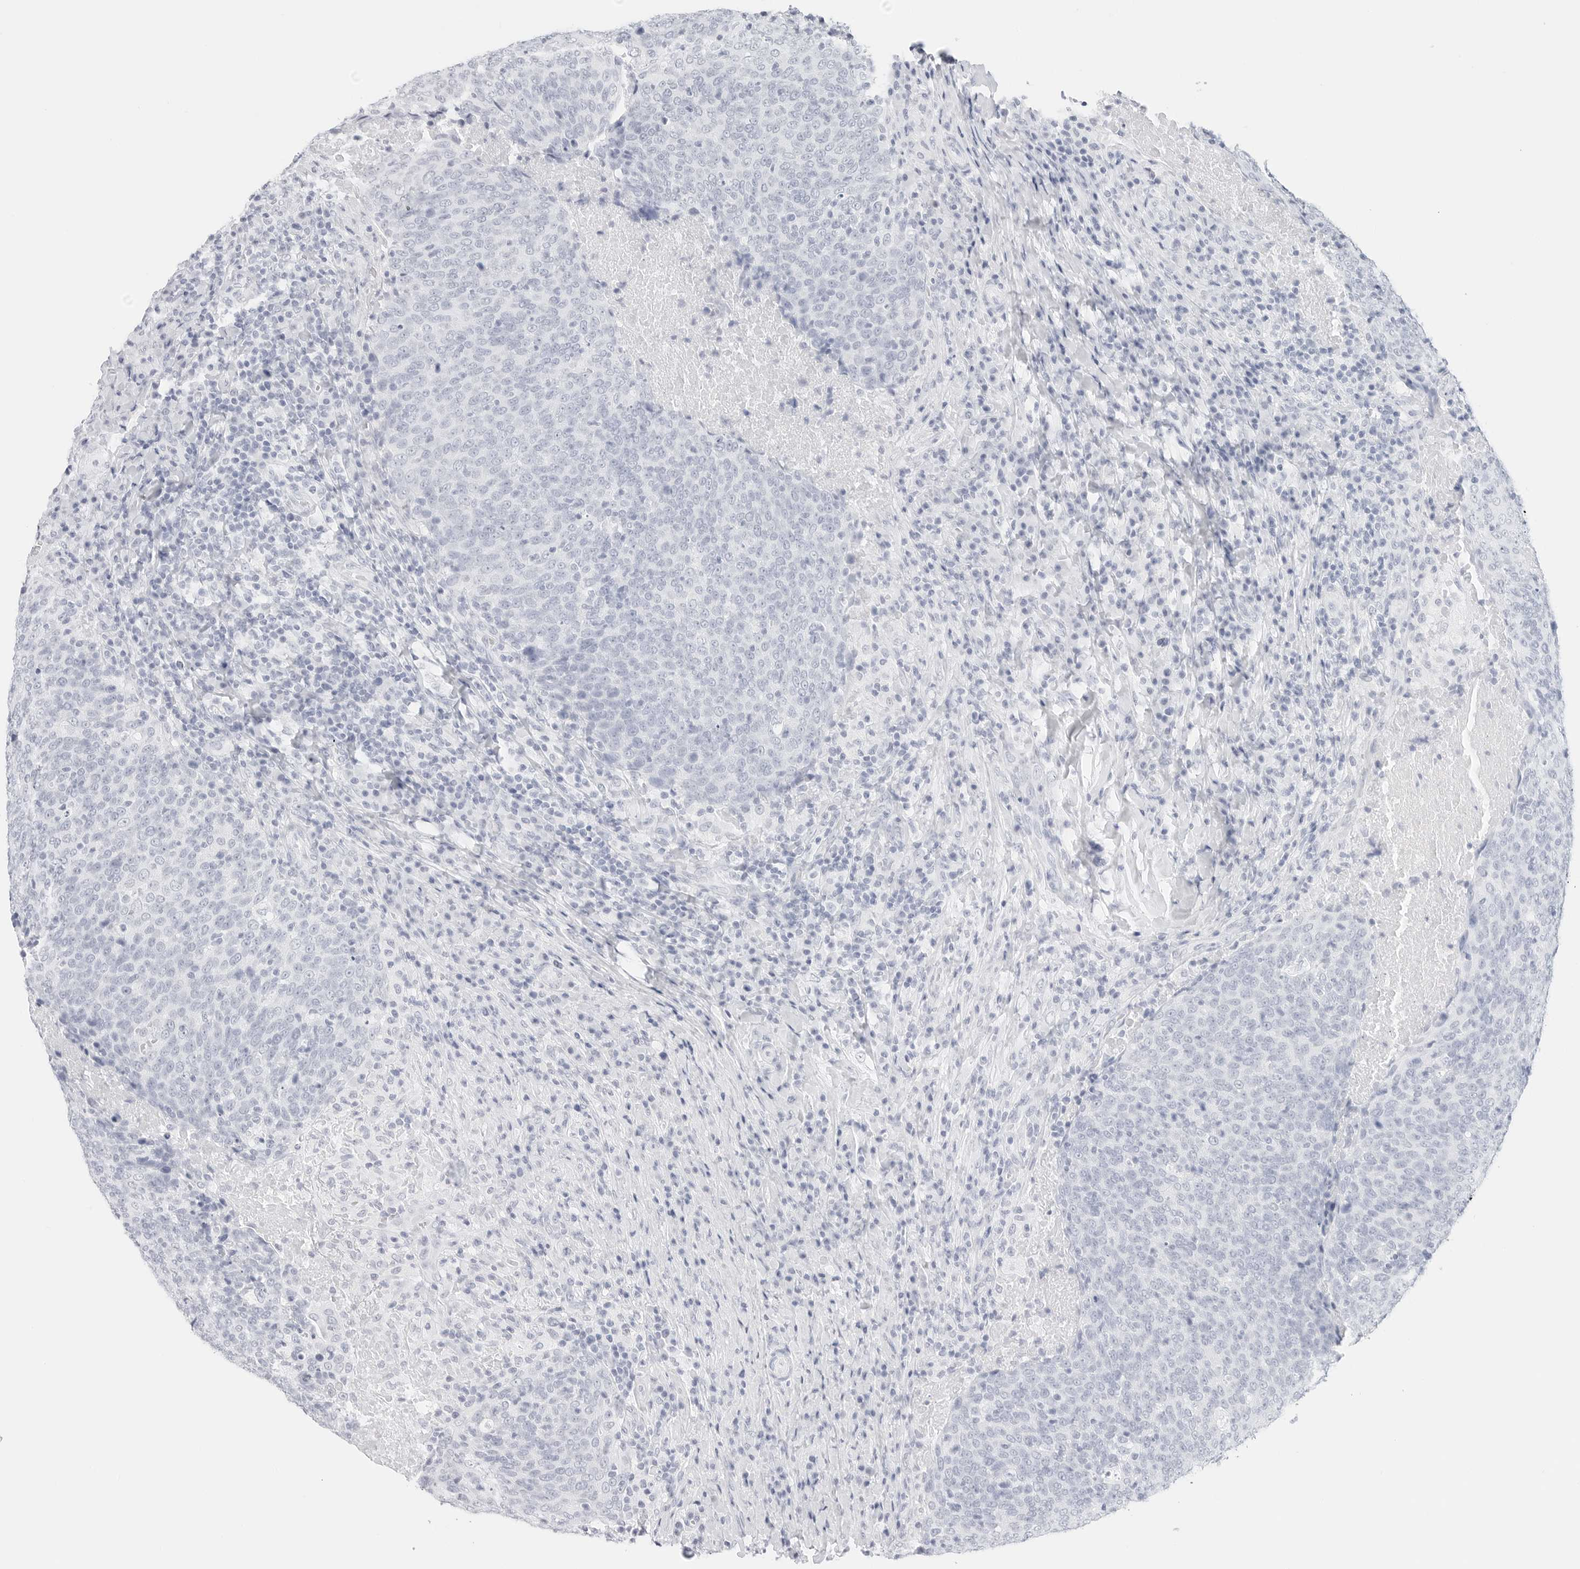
{"staining": {"intensity": "negative", "quantity": "none", "location": "none"}, "tissue": "head and neck cancer", "cell_type": "Tumor cells", "image_type": "cancer", "snomed": [{"axis": "morphology", "description": "Squamous cell carcinoma, NOS"}, {"axis": "morphology", "description": "Squamous cell carcinoma, metastatic, NOS"}, {"axis": "topography", "description": "Lymph node"}, {"axis": "topography", "description": "Head-Neck"}], "caption": "Immunohistochemistry (IHC) histopathology image of head and neck cancer (metastatic squamous cell carcinoma) stained for a protein (brown), which exhibits no positivity in tumor cells.", "gene": "TFF2", "patient": {"sex": "male", "age": 62}}